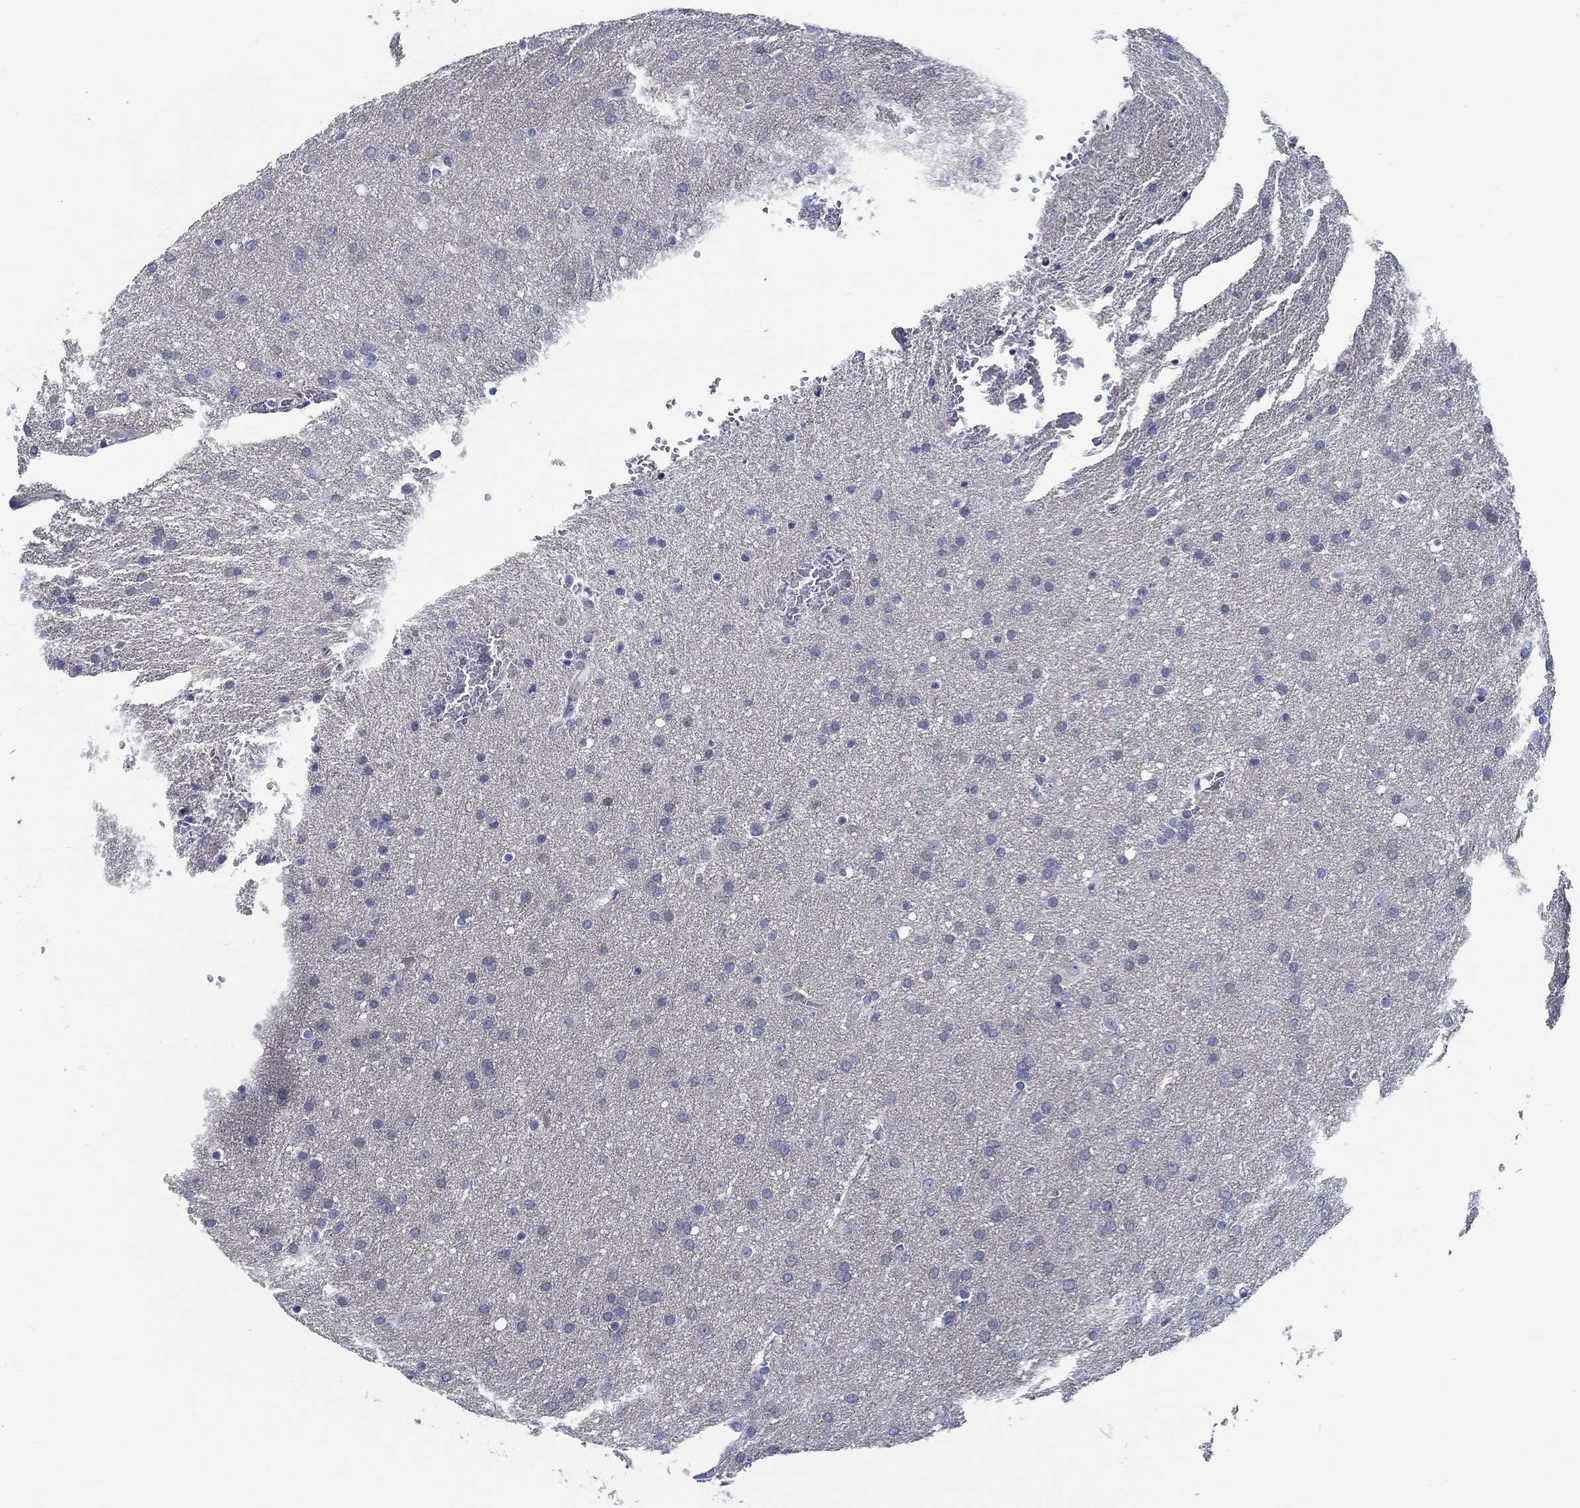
{"staining": {"intensity": "negative", "quantity": "none", "location": "none"}, "tissue": "glioma", "cell_type": "Tumor cells", "image_type": "cancer", "snomed": [{"axis": "morphology", "description": "Glioma, malignant, Low grade"}, {"axis": "topography", "description": "Brain"}], "caption": "Protein analysis of malignant low-grade glioma shows no significant positivity in tumor cells. (Immunohistochemistry, brightfield microscopy, high magnification).", "gene": "MYBPC1", "patient": {"sex": "female", "age": 32}}